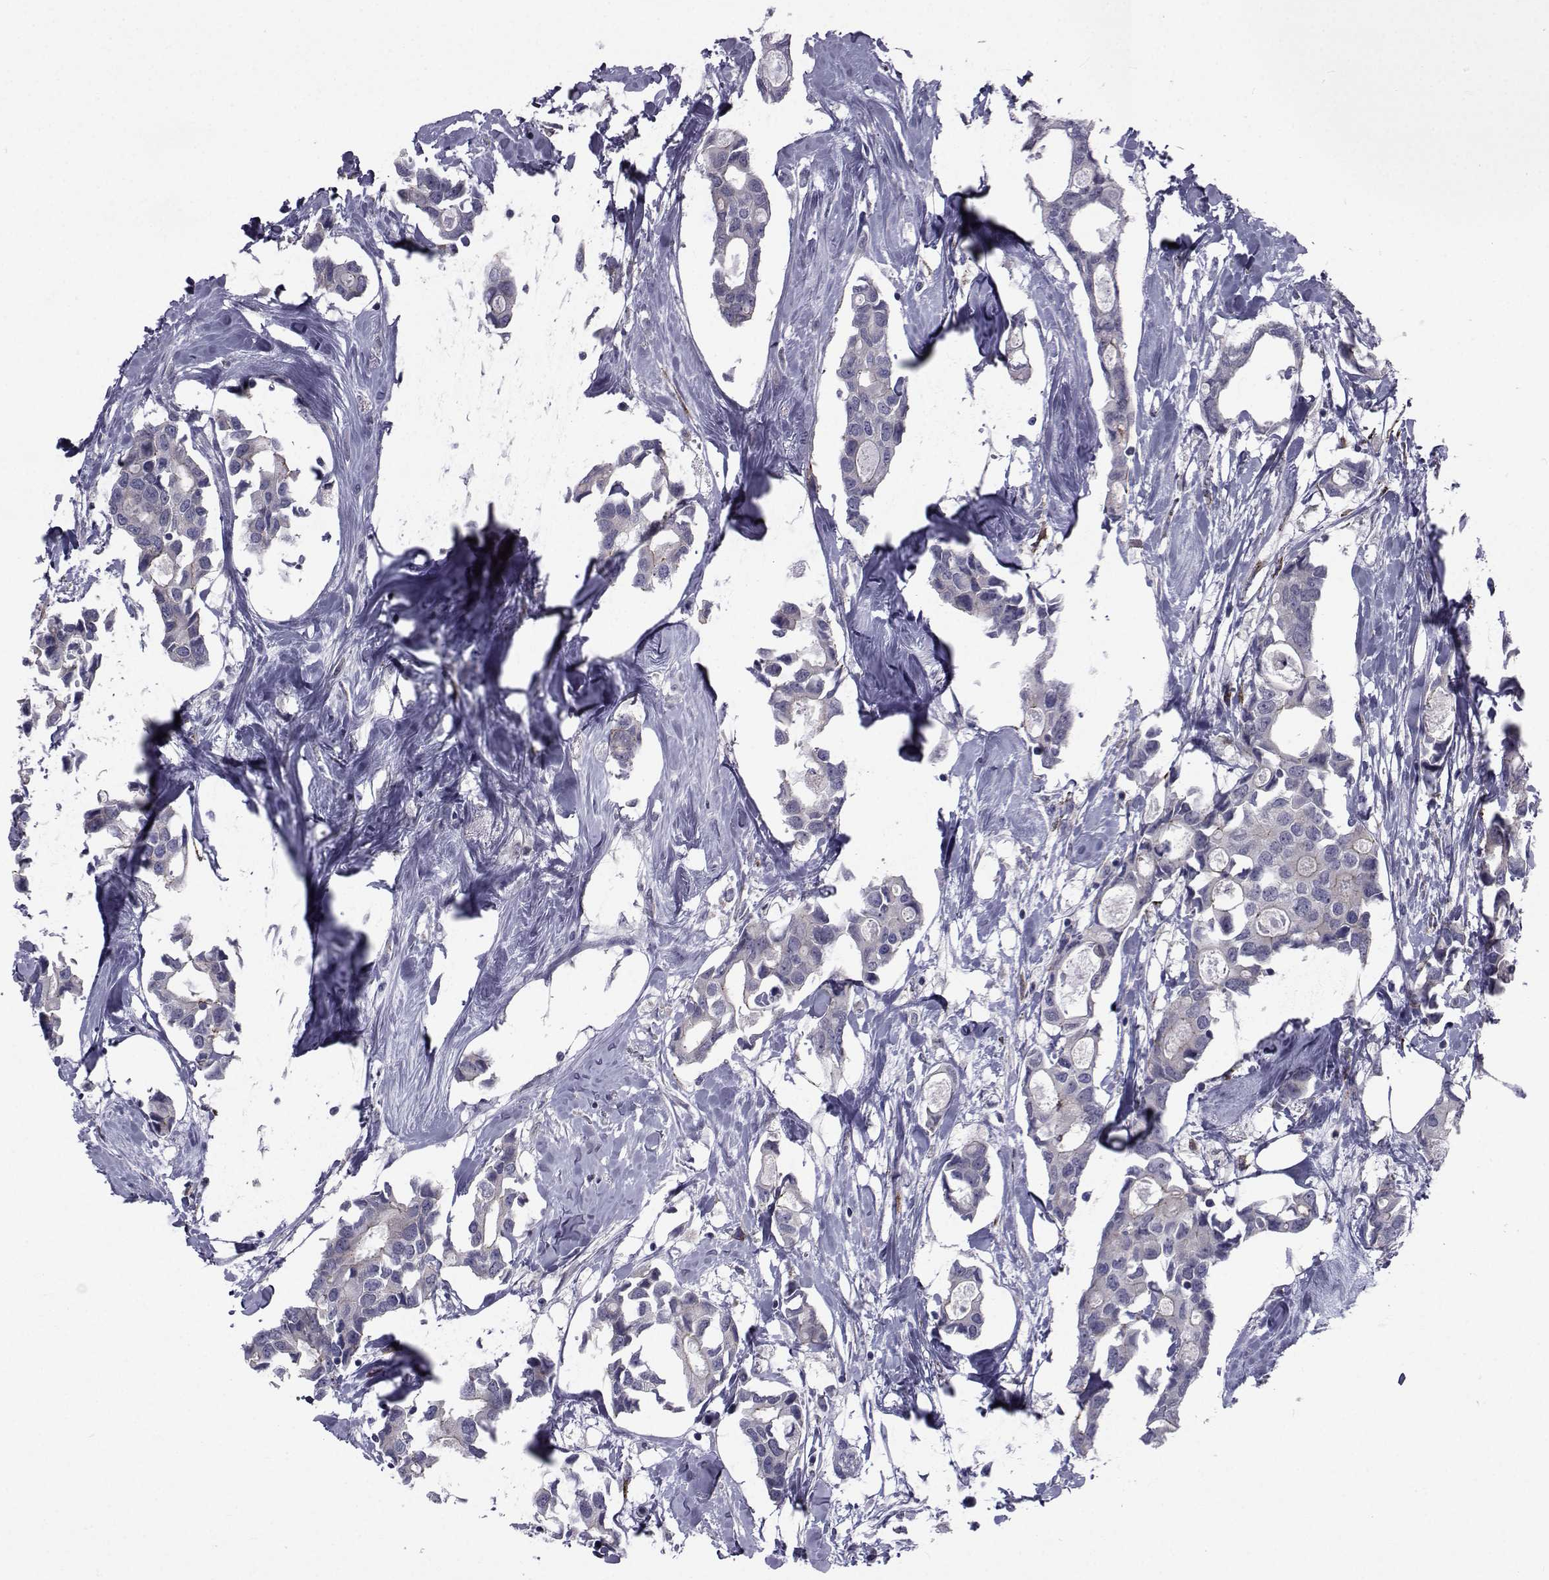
{"staining": {"intensity": "negative", "quantity": "none", "location": "none"}, "tissue": "breast cancer", "cell_type": "Tumor cells", "image_type": "cancer", "snomed": [{"axis": "morphology", "description": "Duct carcinoma"}, {"axis": "topography", "description": "Breast"}], "caption": "The image reveals no staining of tumor cells in breast cancer (intraductal carcinoma).", "gene": "SLC30A10", "patient": {"sex": "female", "age": 83}}